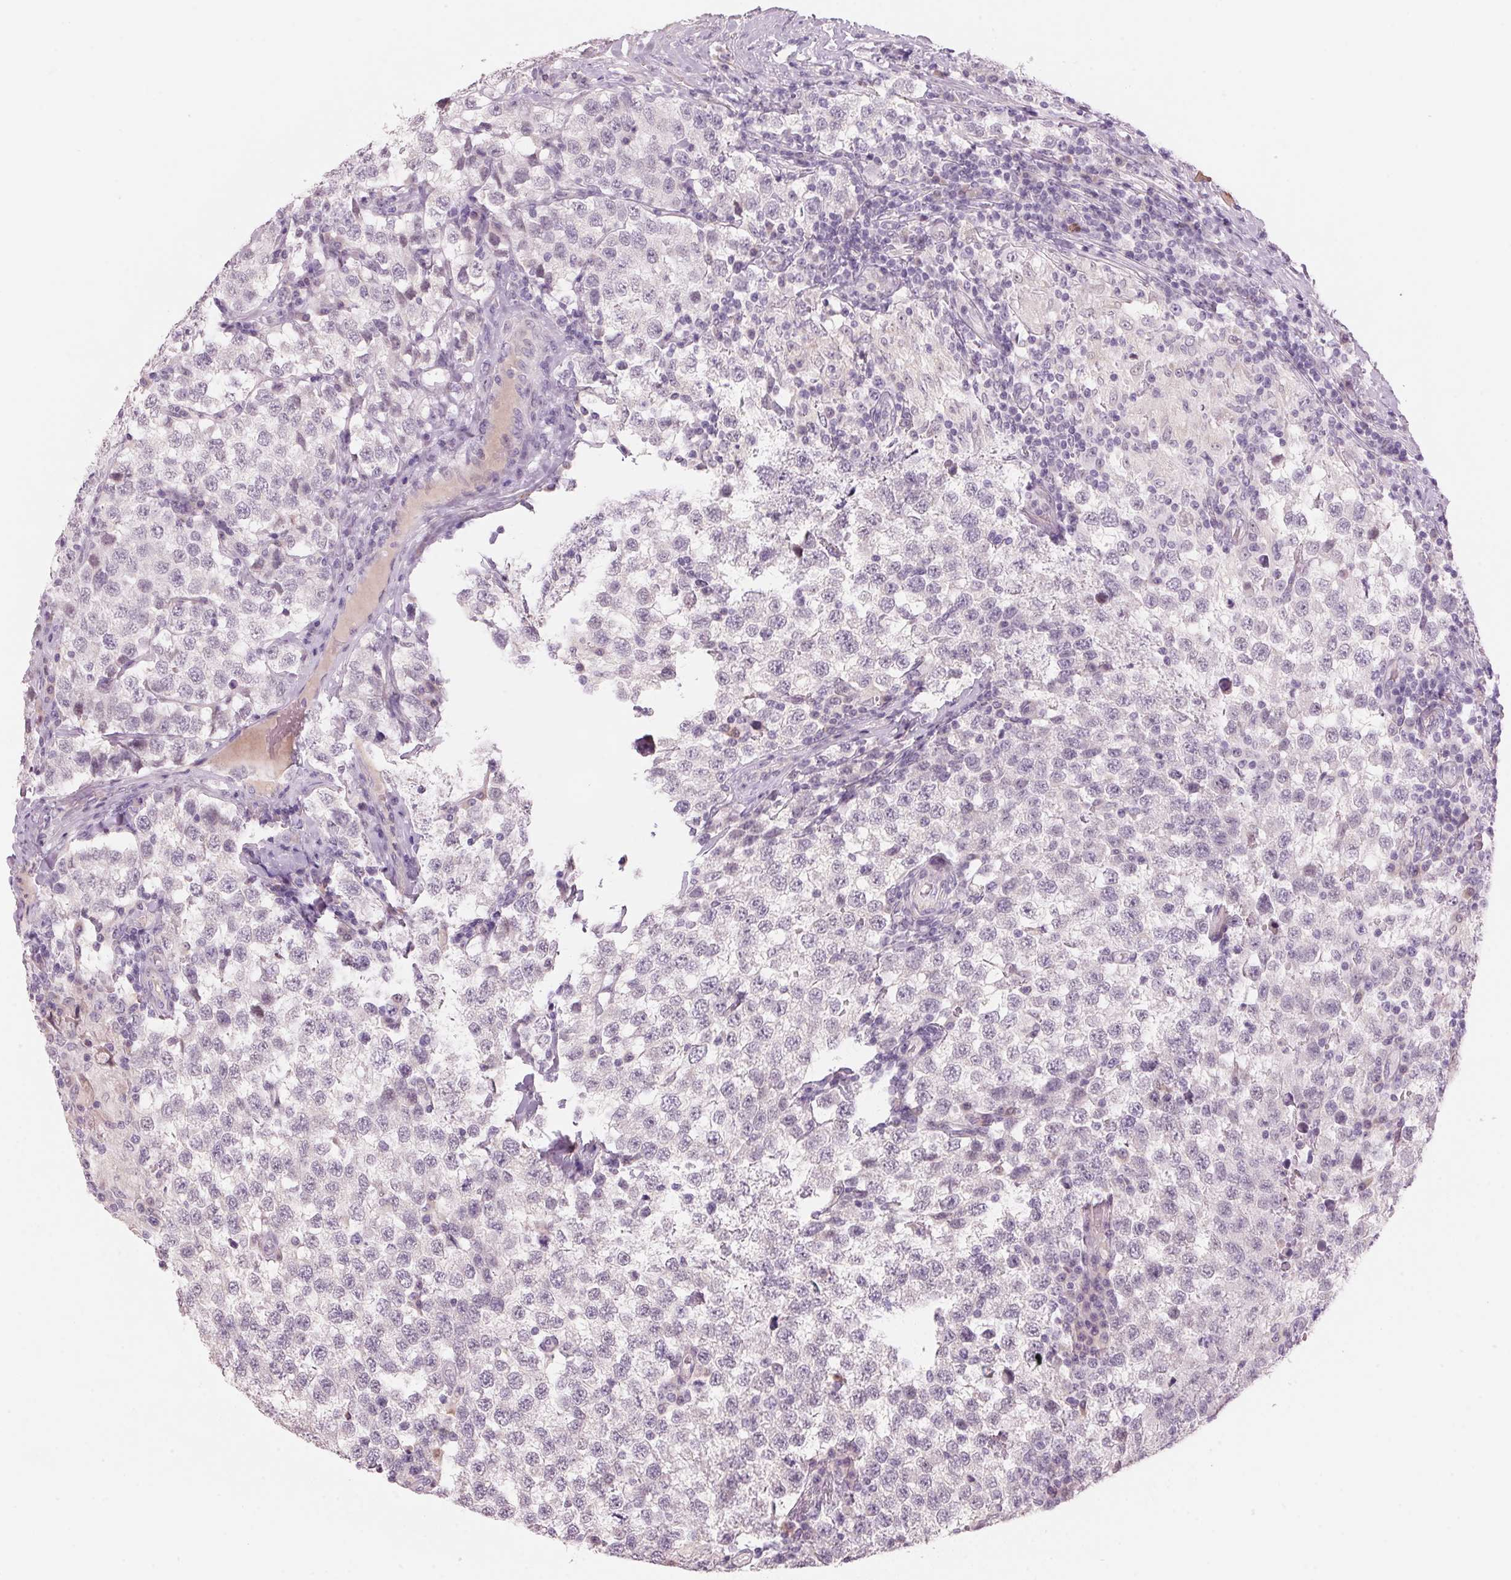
{"staining": {"intensity": "negative", "quantity": "none", "location": "none"}, "tissue": "testis cancer", "cell_type": "Tumor cells", "image_type": "cancer", "snomed": [{"axis": "morphology", "description": "Seminoma, NOS"}, {"axis": "topography", "description": "Testis"}], "caption": "This is an immunohistochemistry (IHC) photomicrograph of human testis seminoma. There is no staining in tumor cells.", "gene": "ADAM20", "patient": {"sex": "male", "age": 34}}